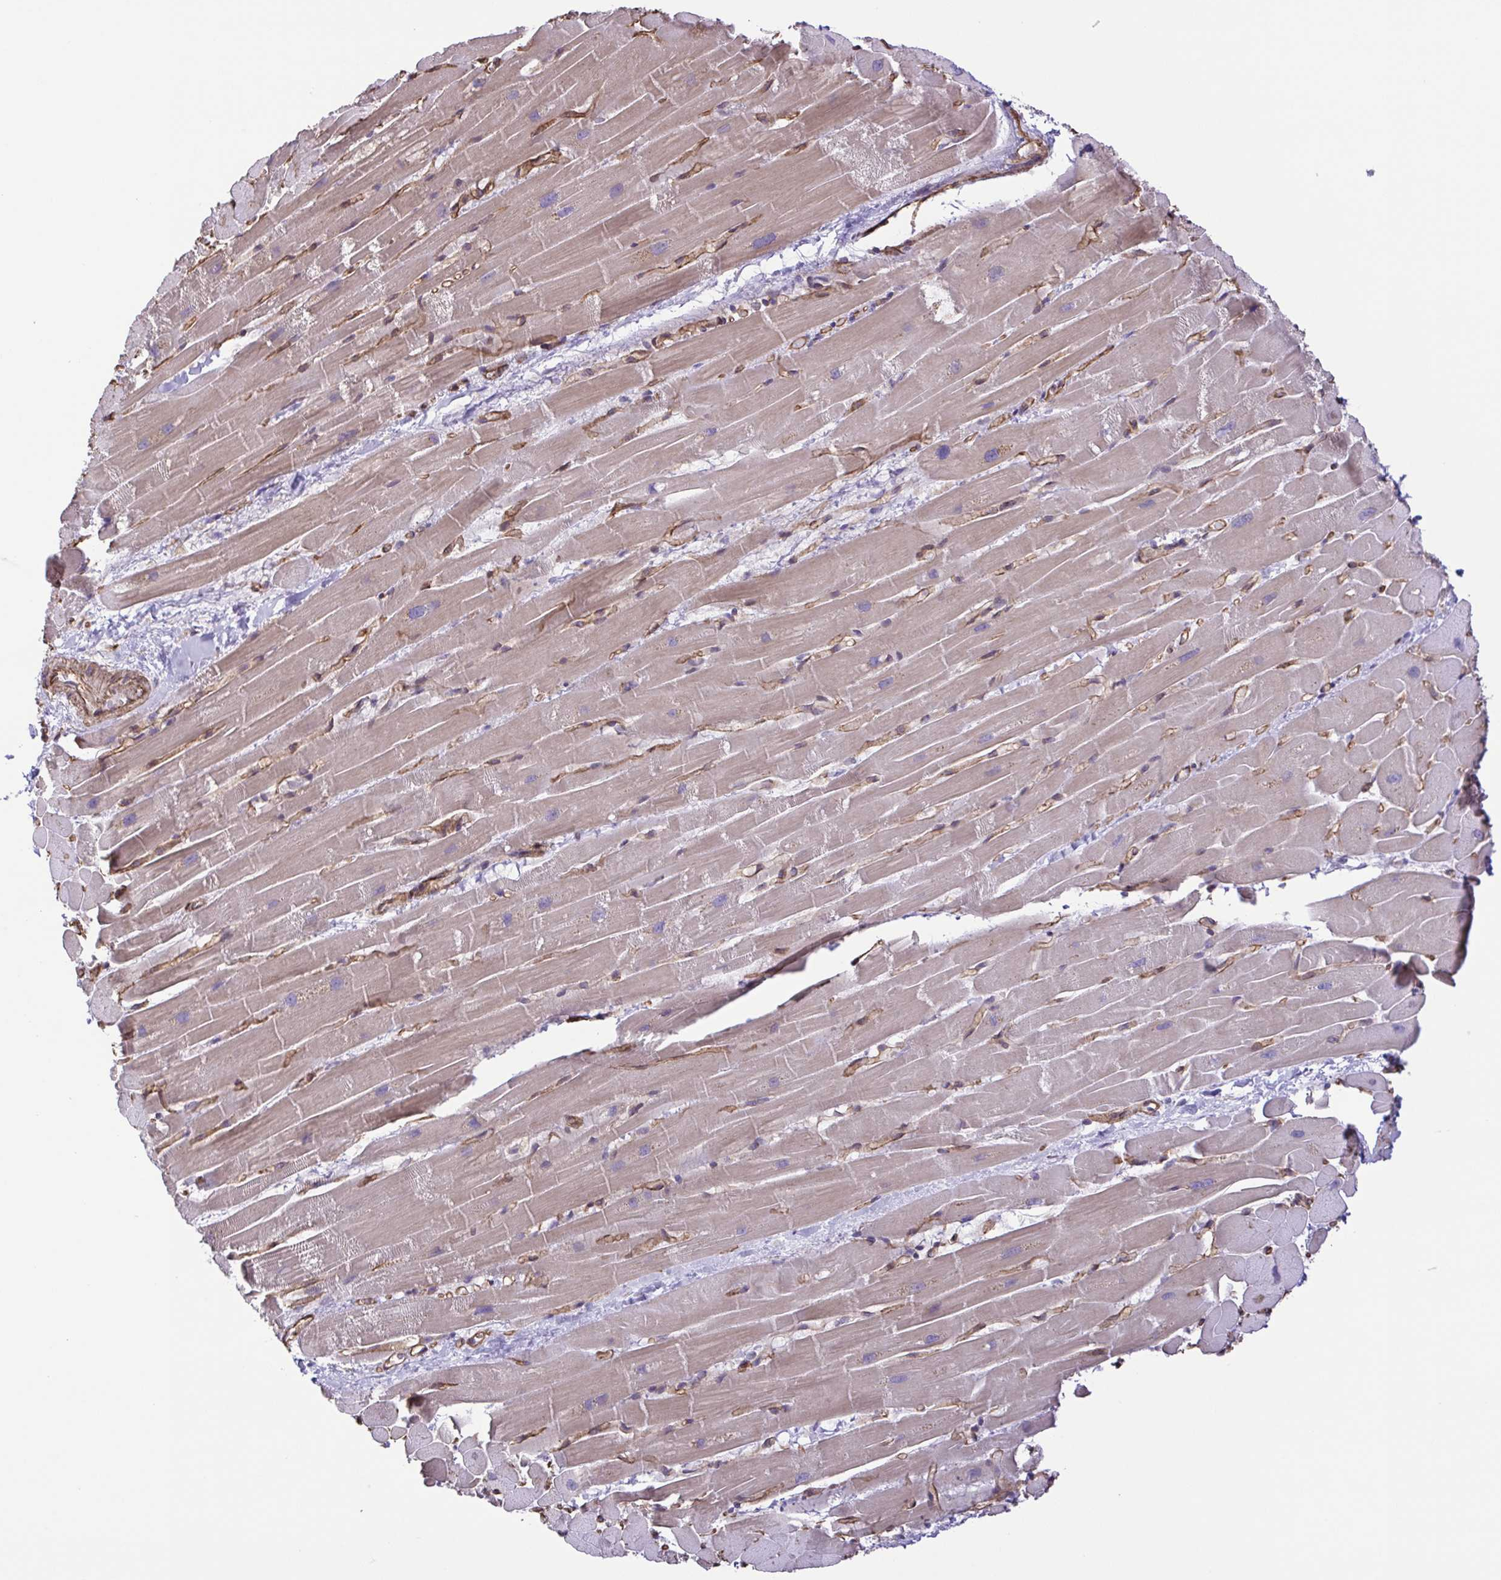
{"staining": {"intensity": "weak", "quantity": "25%-75%", "location": "cytoplasmic/membranous"}, "tissue": "heart muscle", "cell_type": "Cardiomyocytes", "image_type": "normal", "snomed": [{"axis": "morphology", "description": "Normal tissue, NOS"}, {"axis": "topography", "description": "Heart"}], "caption": "This photomicrograph displays unremarkable heart muscle stained with IHC to label a protein in brown. The cytoplasmic/membranous of cardiomyocytes show weak positivity for the protein. Nuclei are counter-stained blue.", "gene": "FLT1", "patient": {"sex": "male", "age": 37}}